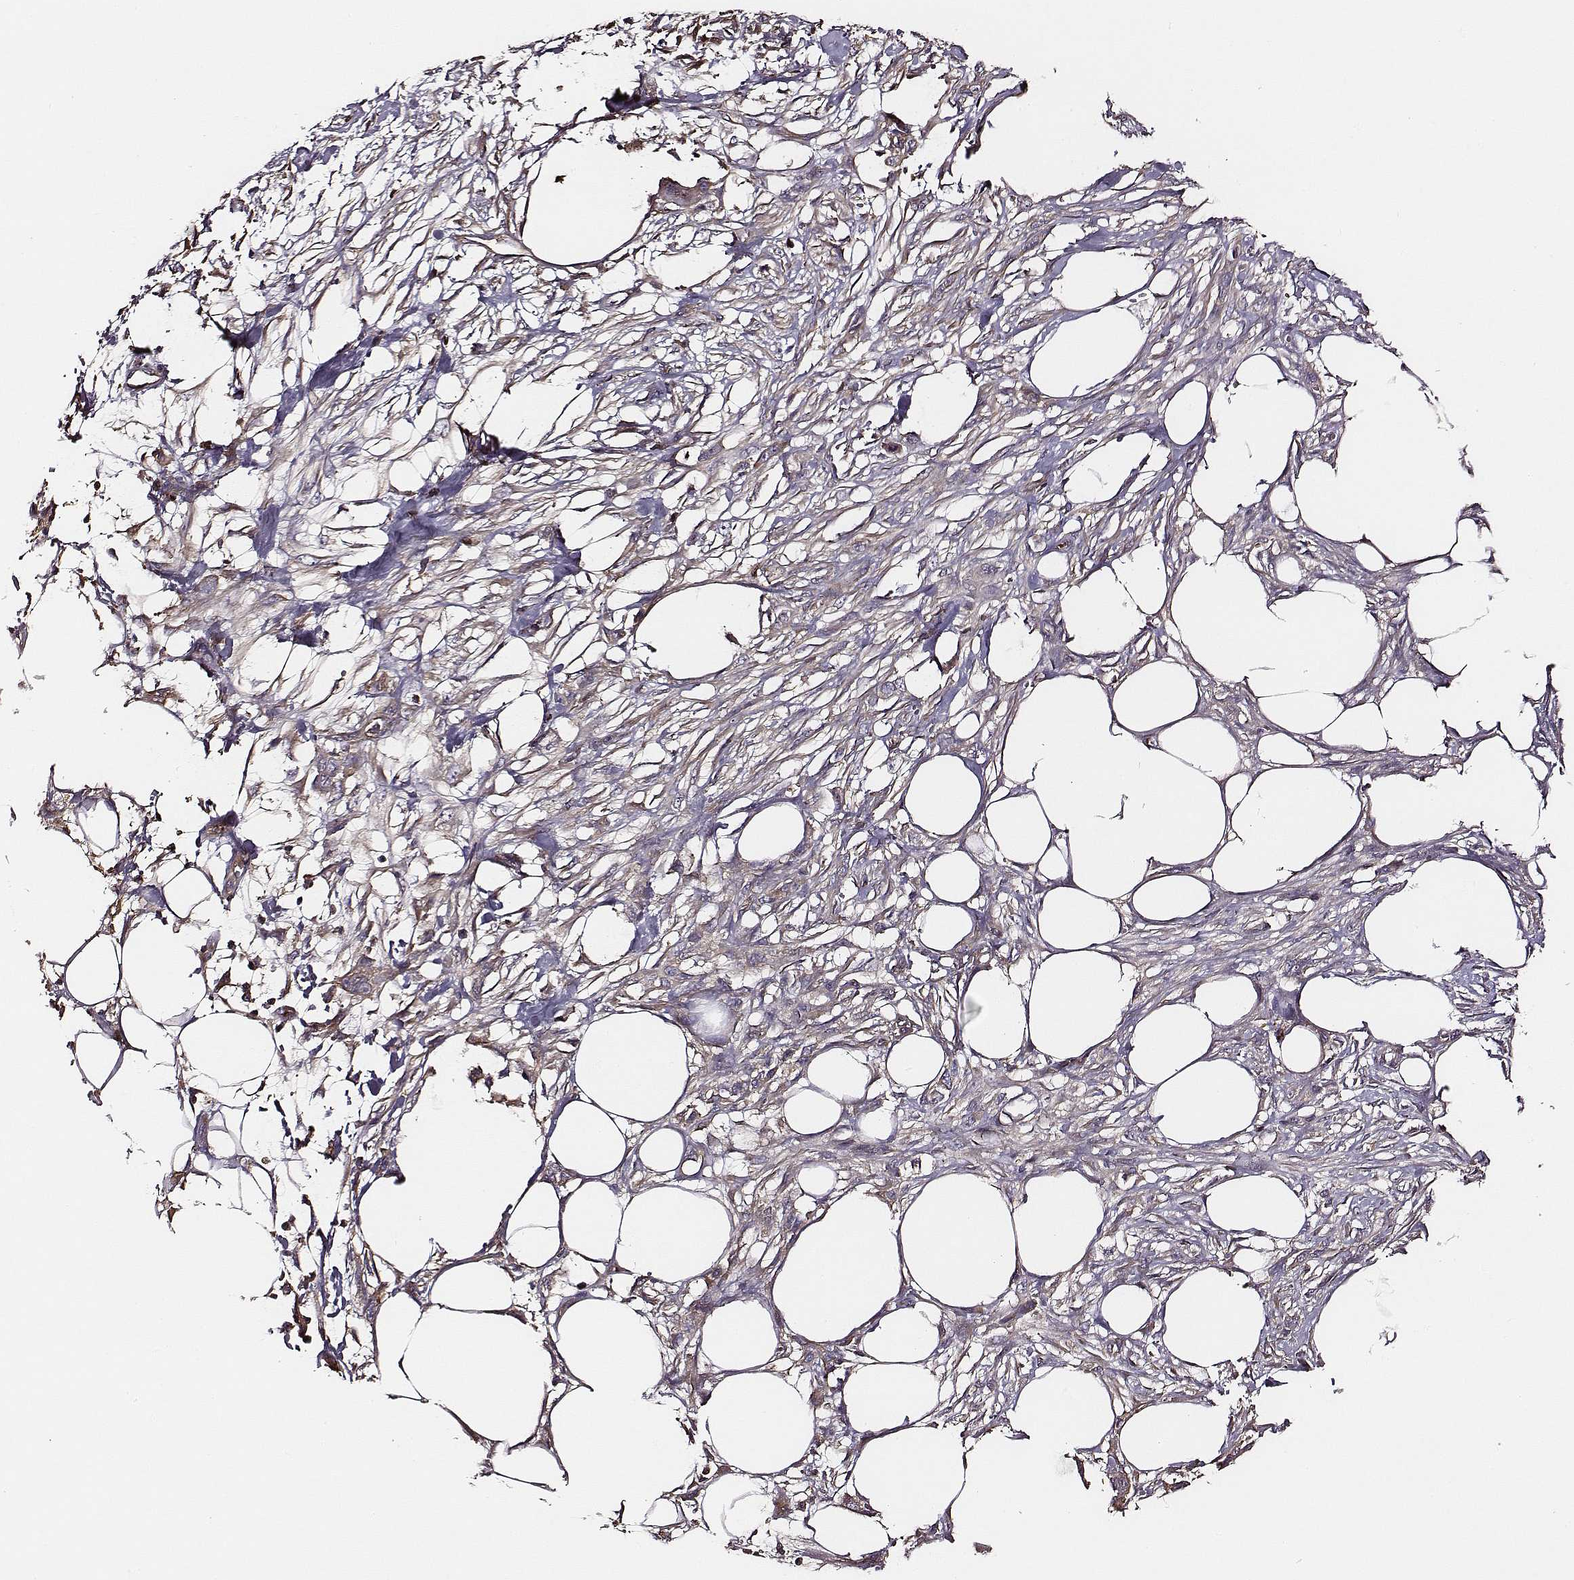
{"staining": {"intensity": "weak", "quantity": ">75%", "location": "cytoplasmic/membranous"}, "tissue": "skin cancer", "cell_type": "Tumor cells", "image_type": "cancer", "snomed": [{"axis": "morphology", "description": "Squamous cell carcinoma, NOS"}, {"axis": "topography", "description": "Skin"}], "caption": "High-magnification brightfield microscopy of skin squamous cell carcinoma stained with DAB (3,3'-diaminobenzidine) (brown) and counterstained with hematoxylin (blue). tumor cells exhibit weak cytoplasmic/membranous staining is appreciated in approximately>75% of cells.", "gene": "TF", "patient": {"sex": "female", "age": 59}}